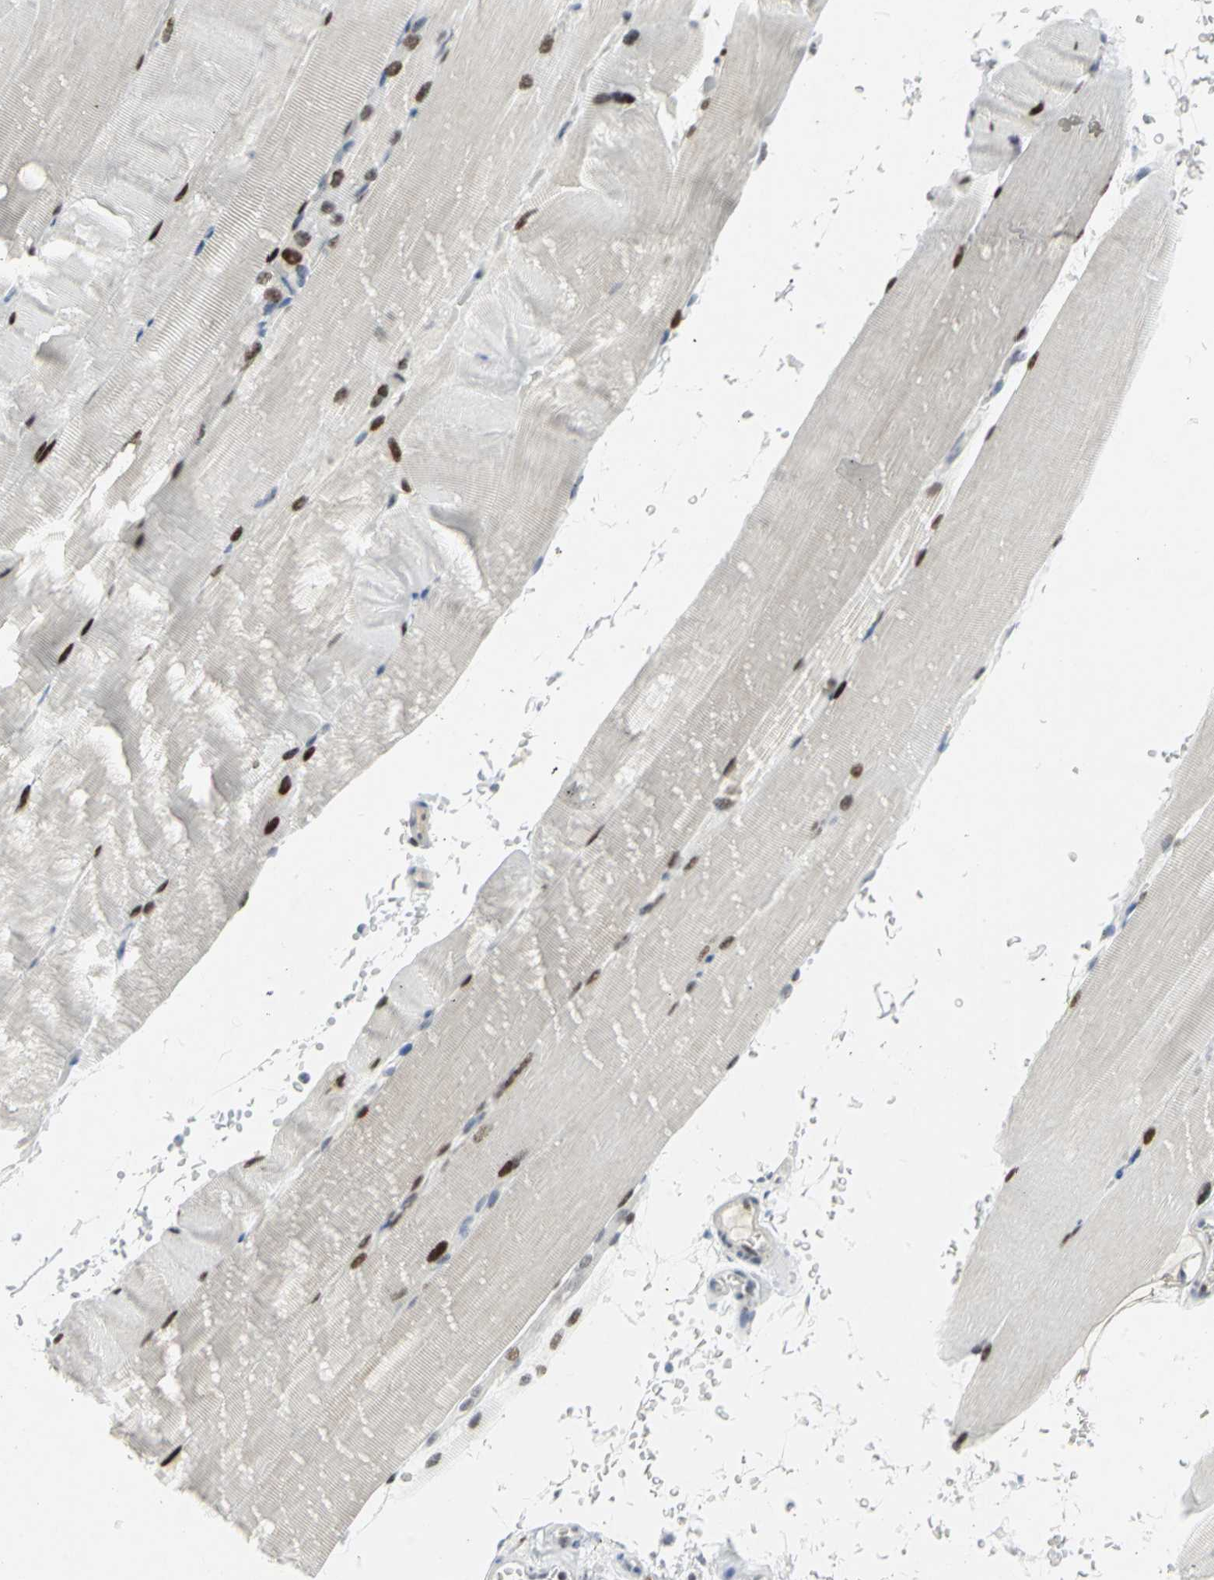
{"staining": {"intensity": "strong", "quantity": "25%-75%", "location": "nuclear"}, "tissue": "skeletal muscle", "cell_type": "Myocytes", "image_type": "normal", "snomed": [{"axis": "morphology", "description": "Normal tissue, NOS"}, {"axis": "topography", "description": "Skeletal muscle"}, {"axis": "topography", "description": "Parathyroid gland"}], "caption": "DAB immunohistochemical staining of unremarkable skeletal muscle displays strong nuclear protein staining in approximately 25%-75% of myocytes.", "gene": "RPA1", "patient": {"sex": "female", "age": 37}}